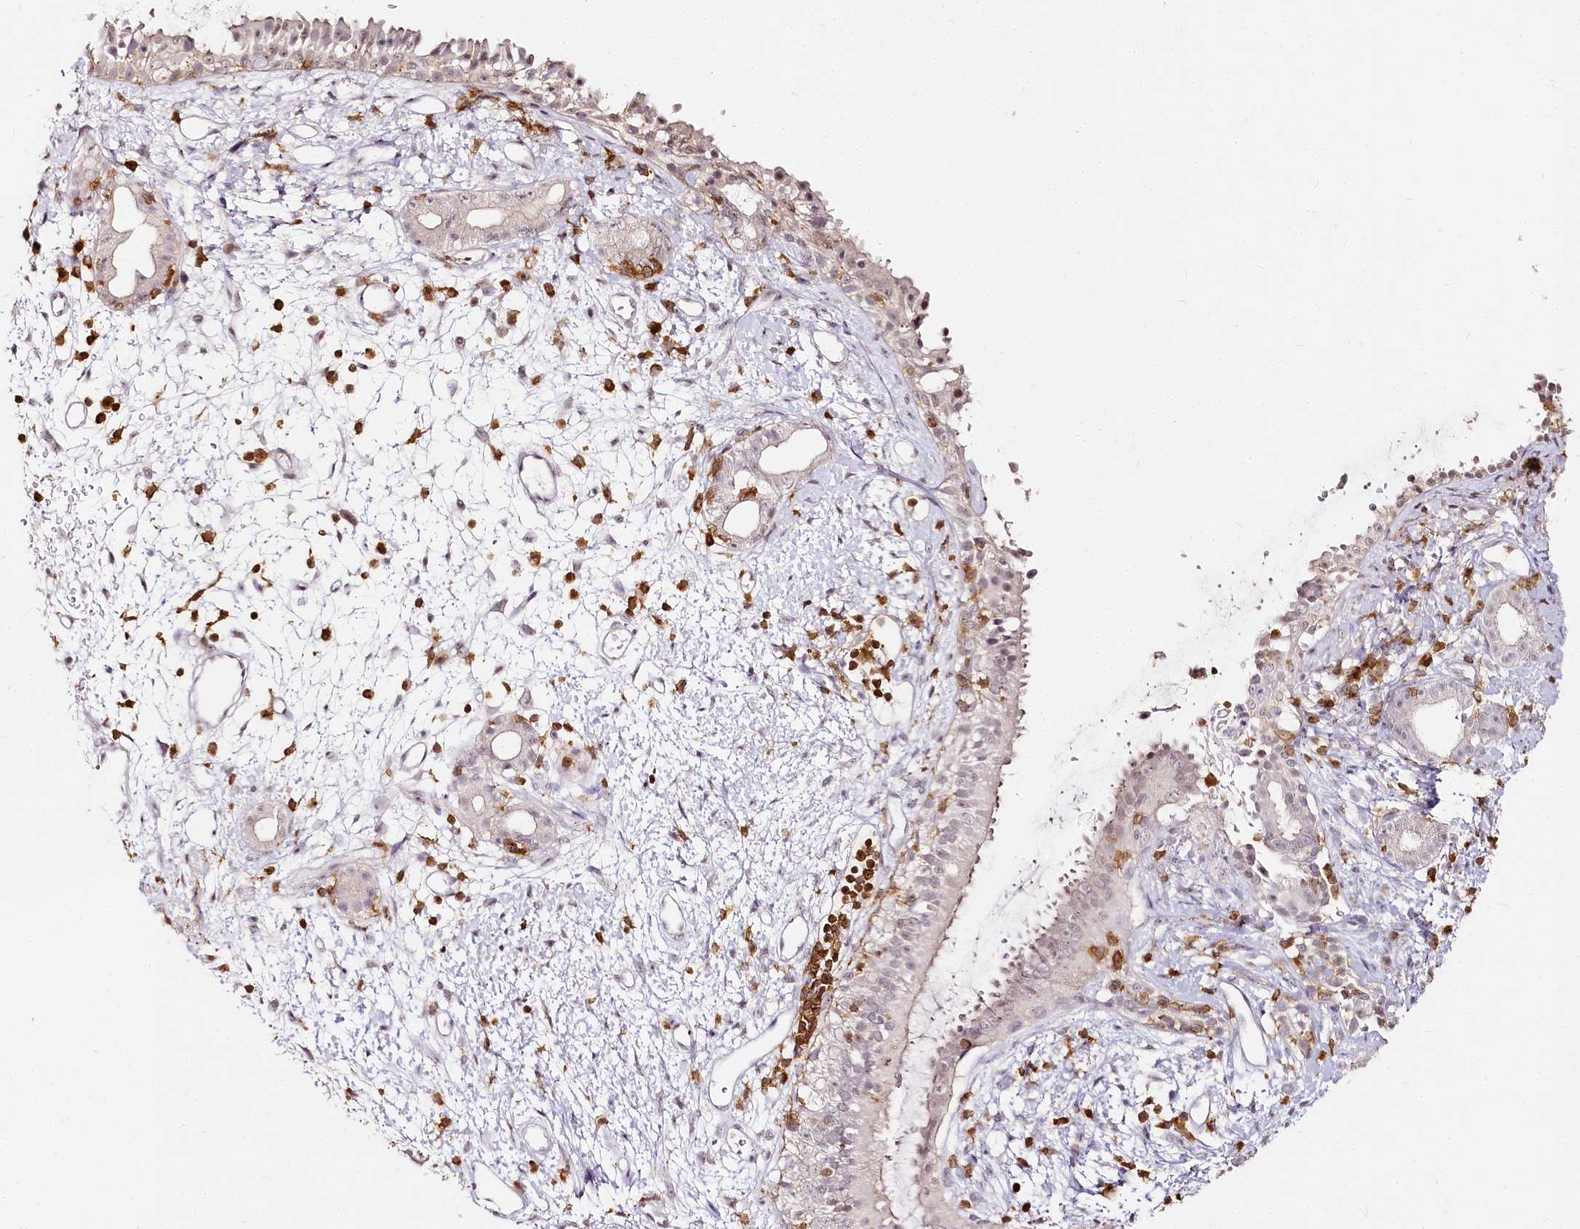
{"staining": {"intensity": "negative", "quantity": "none", "location": "none"}, "tissue": "nasopharynx", "cell_type": "Respiratory epithelial cells", "image_type": "normal", "snomed": [{"axis": "morphology", "description": "Normal tissue, NOS"}, {"axis": "topography", "description": "Nasopharynx"}], "caption": "Benign nasopharynx was stained to show a protein in brown. There is no significant staining in respiratory epithelial cells.", "gene": "DOCK2", "patient": {"sex": "male", "age": 22}}